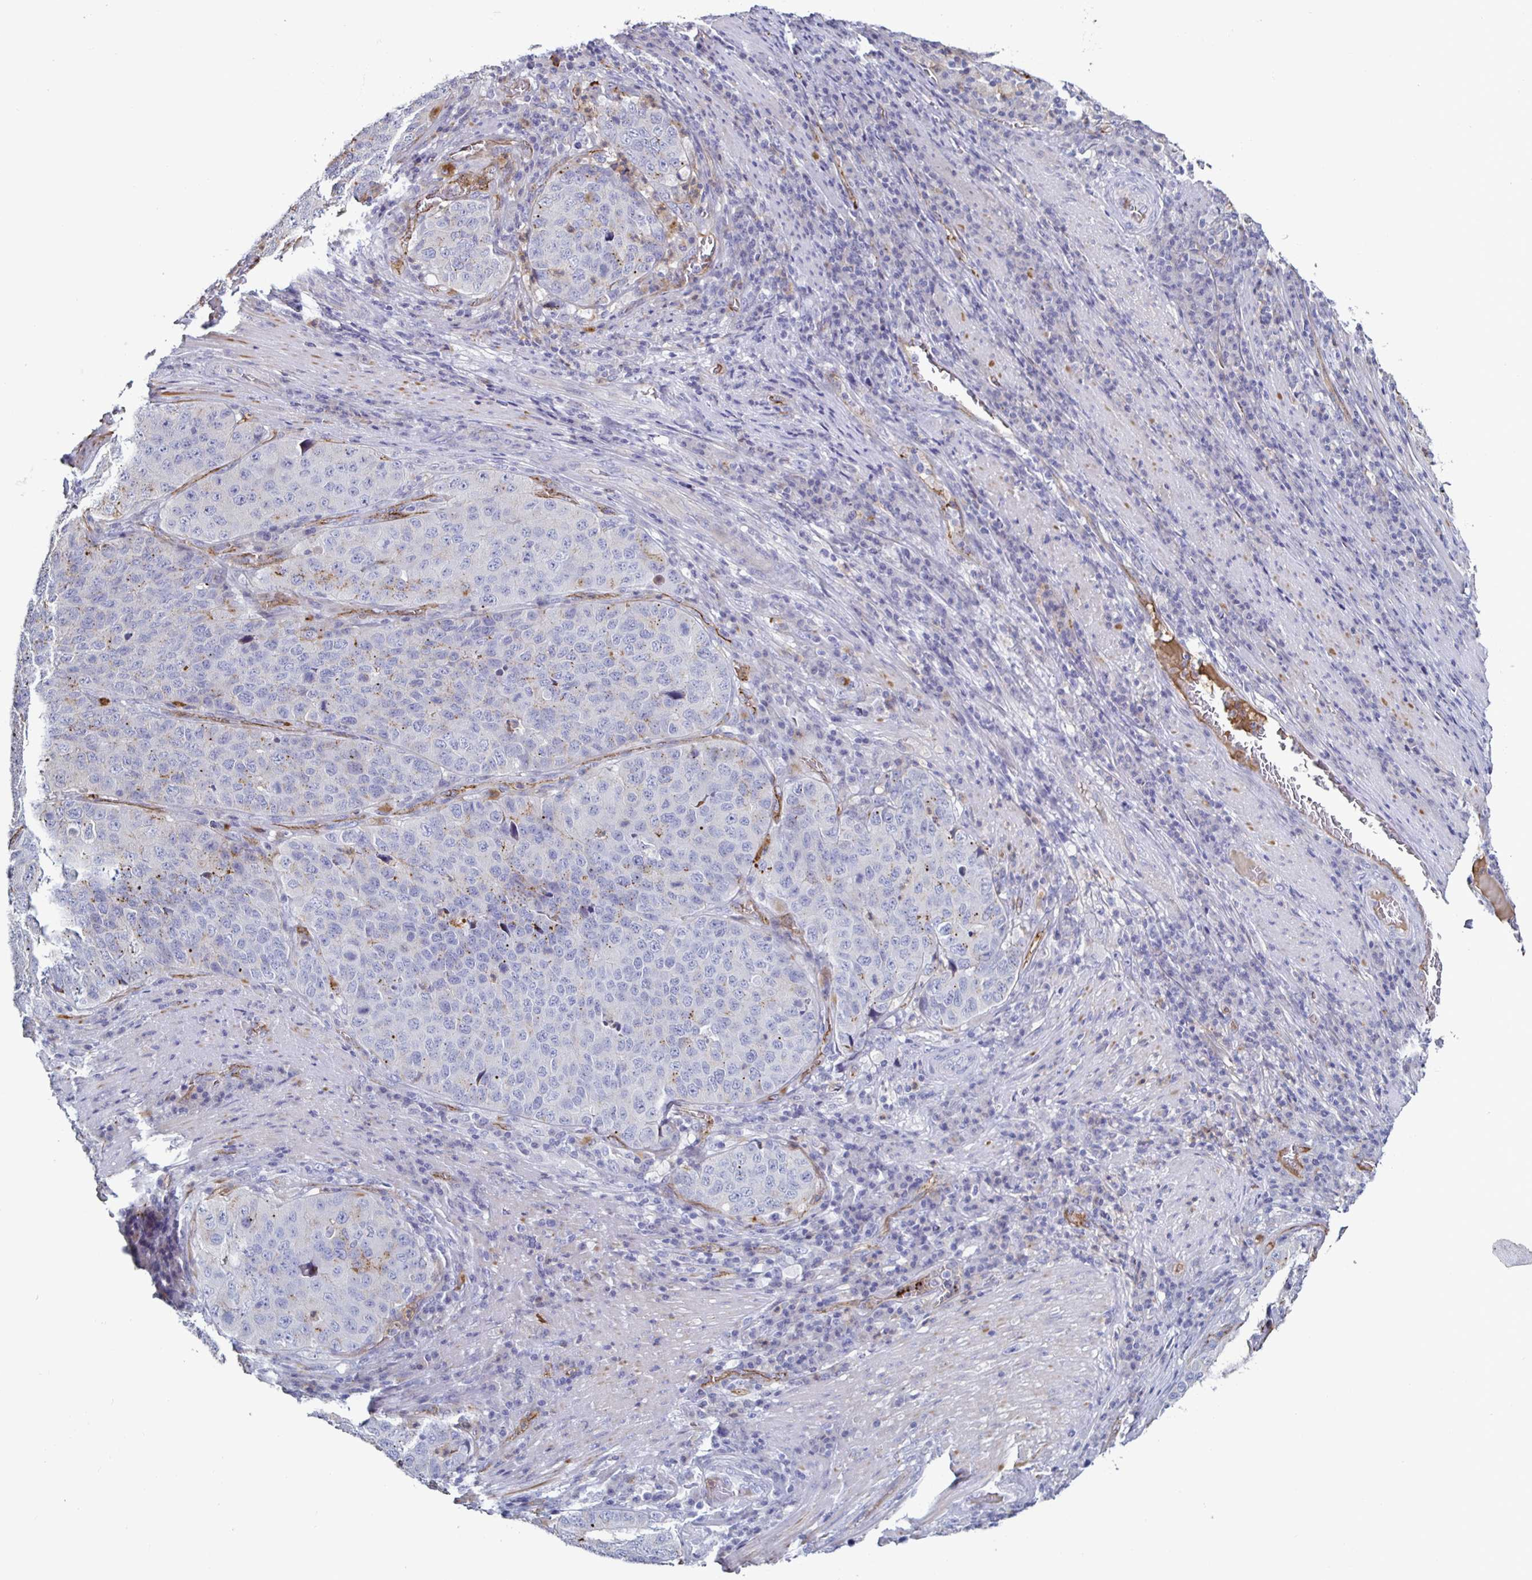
{"staining": {"intensity": "negative", "quantity": "none", "location": "none"}, "tissue": "stomach cancer", "cell_type": "Tumor cells", "image_type": "cancer", "snomed": [{"axis": "morphology", "description": "Adenocarcinoma, NOS"}, {"axis": "topography", "description": "Stomach"}], "caption": "An immunohistochemistry (IHC) photomicrograph of stomach adenocarcinoma is shown. There is no staining in tumor cells of stomach adenocarcinoma.", "gene": "ACSBG2", "patient": {"sex": "male", "age": 71}}